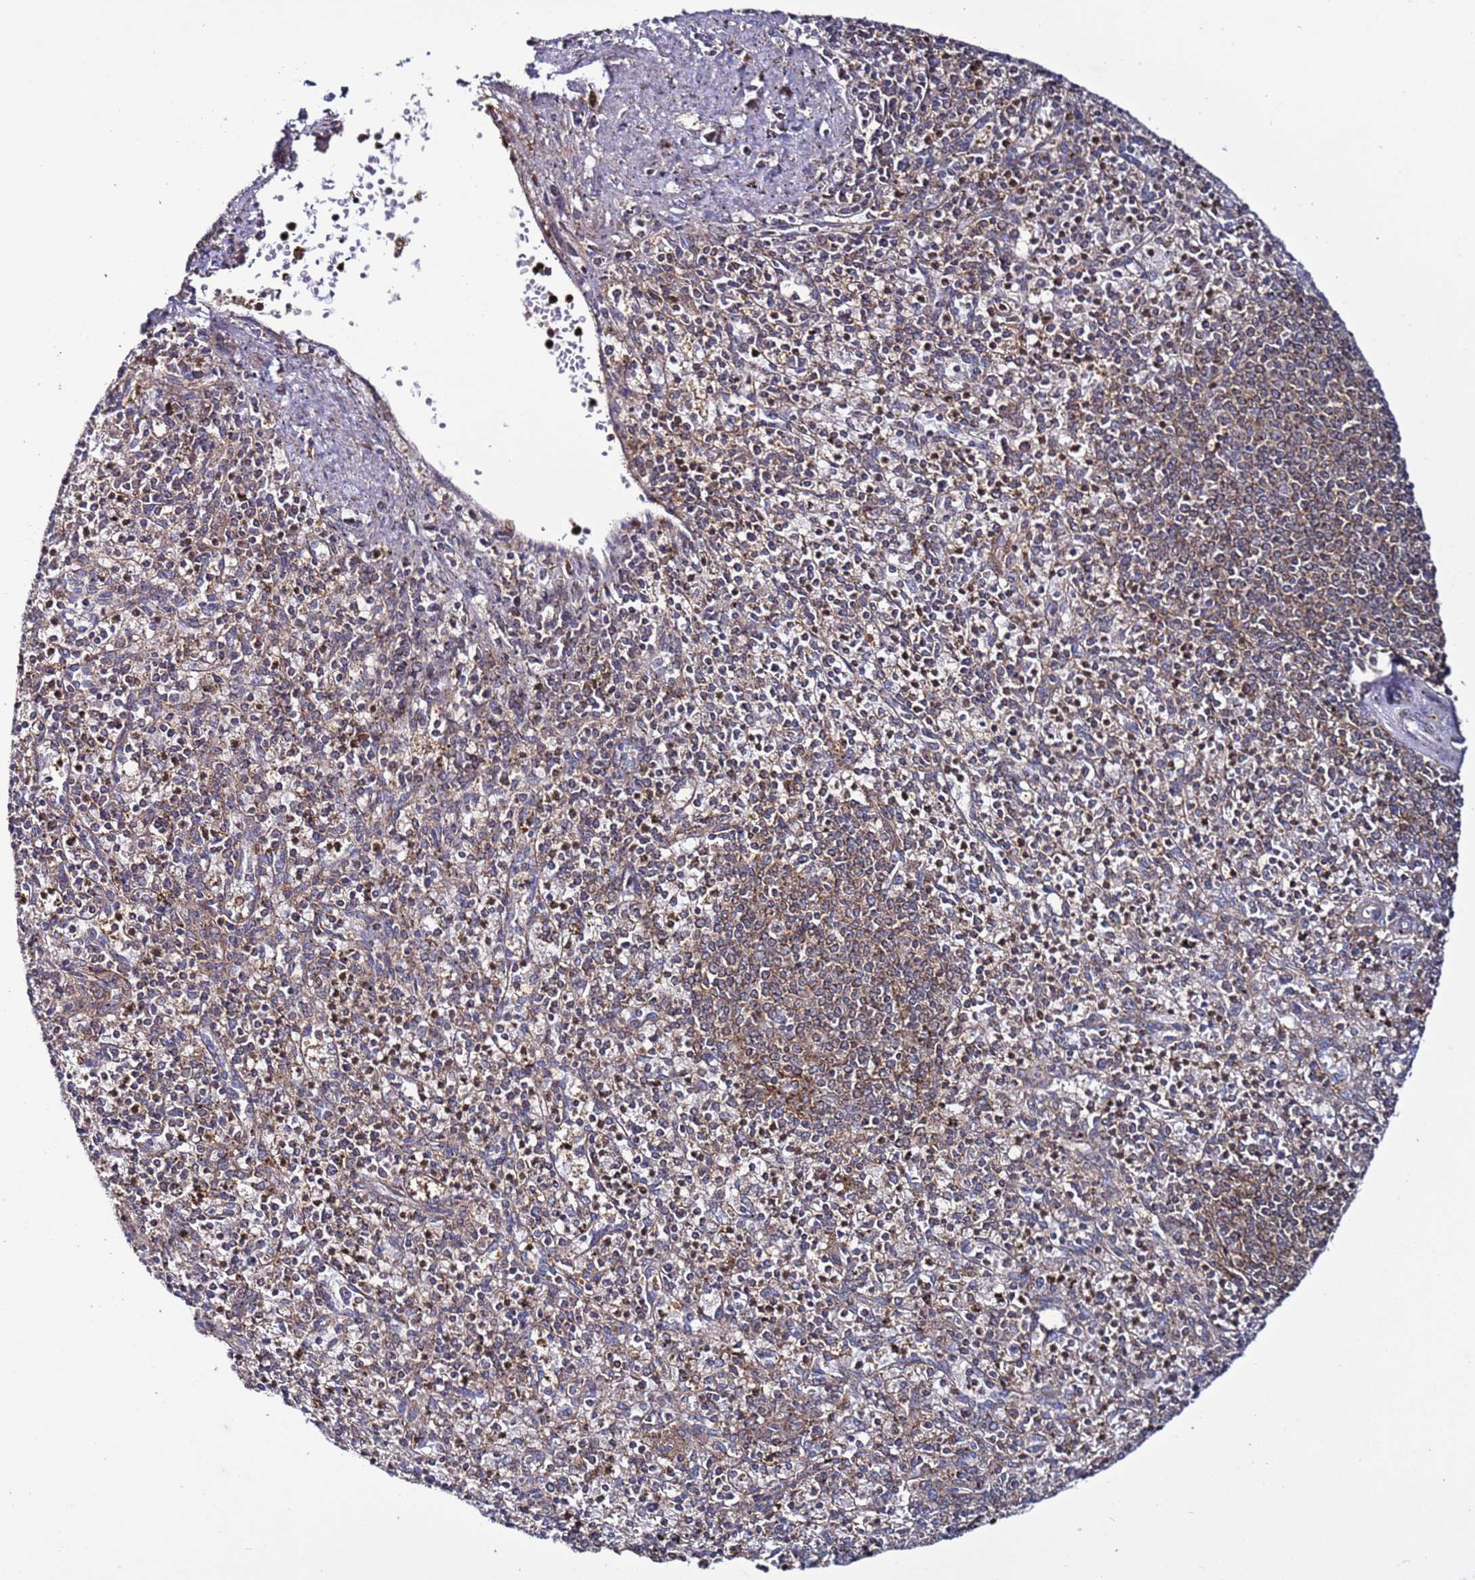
{"staining": {"intensity": "moderate", "quantity": "25%-75%", "location": "cytoplasmic/membranous"}, "tissue": "spleen", "cell_type": "Cells in red pulp", "image_type": "normal", "snomed": [{"axis": "morphology", "description": "Normal tissue, NOS"}, {"axis": "topography", "description": "Spleen"}], "caption": "Immunohistochemical staining of benign human spleen exhibits 25%-75% levels of moderate cytoplasmic/membranous protein positivity in approximately 25%-75% of cells in red pulp.", "gene": "TMEM176B", "patient": {"sex": "male", "age": 72}}